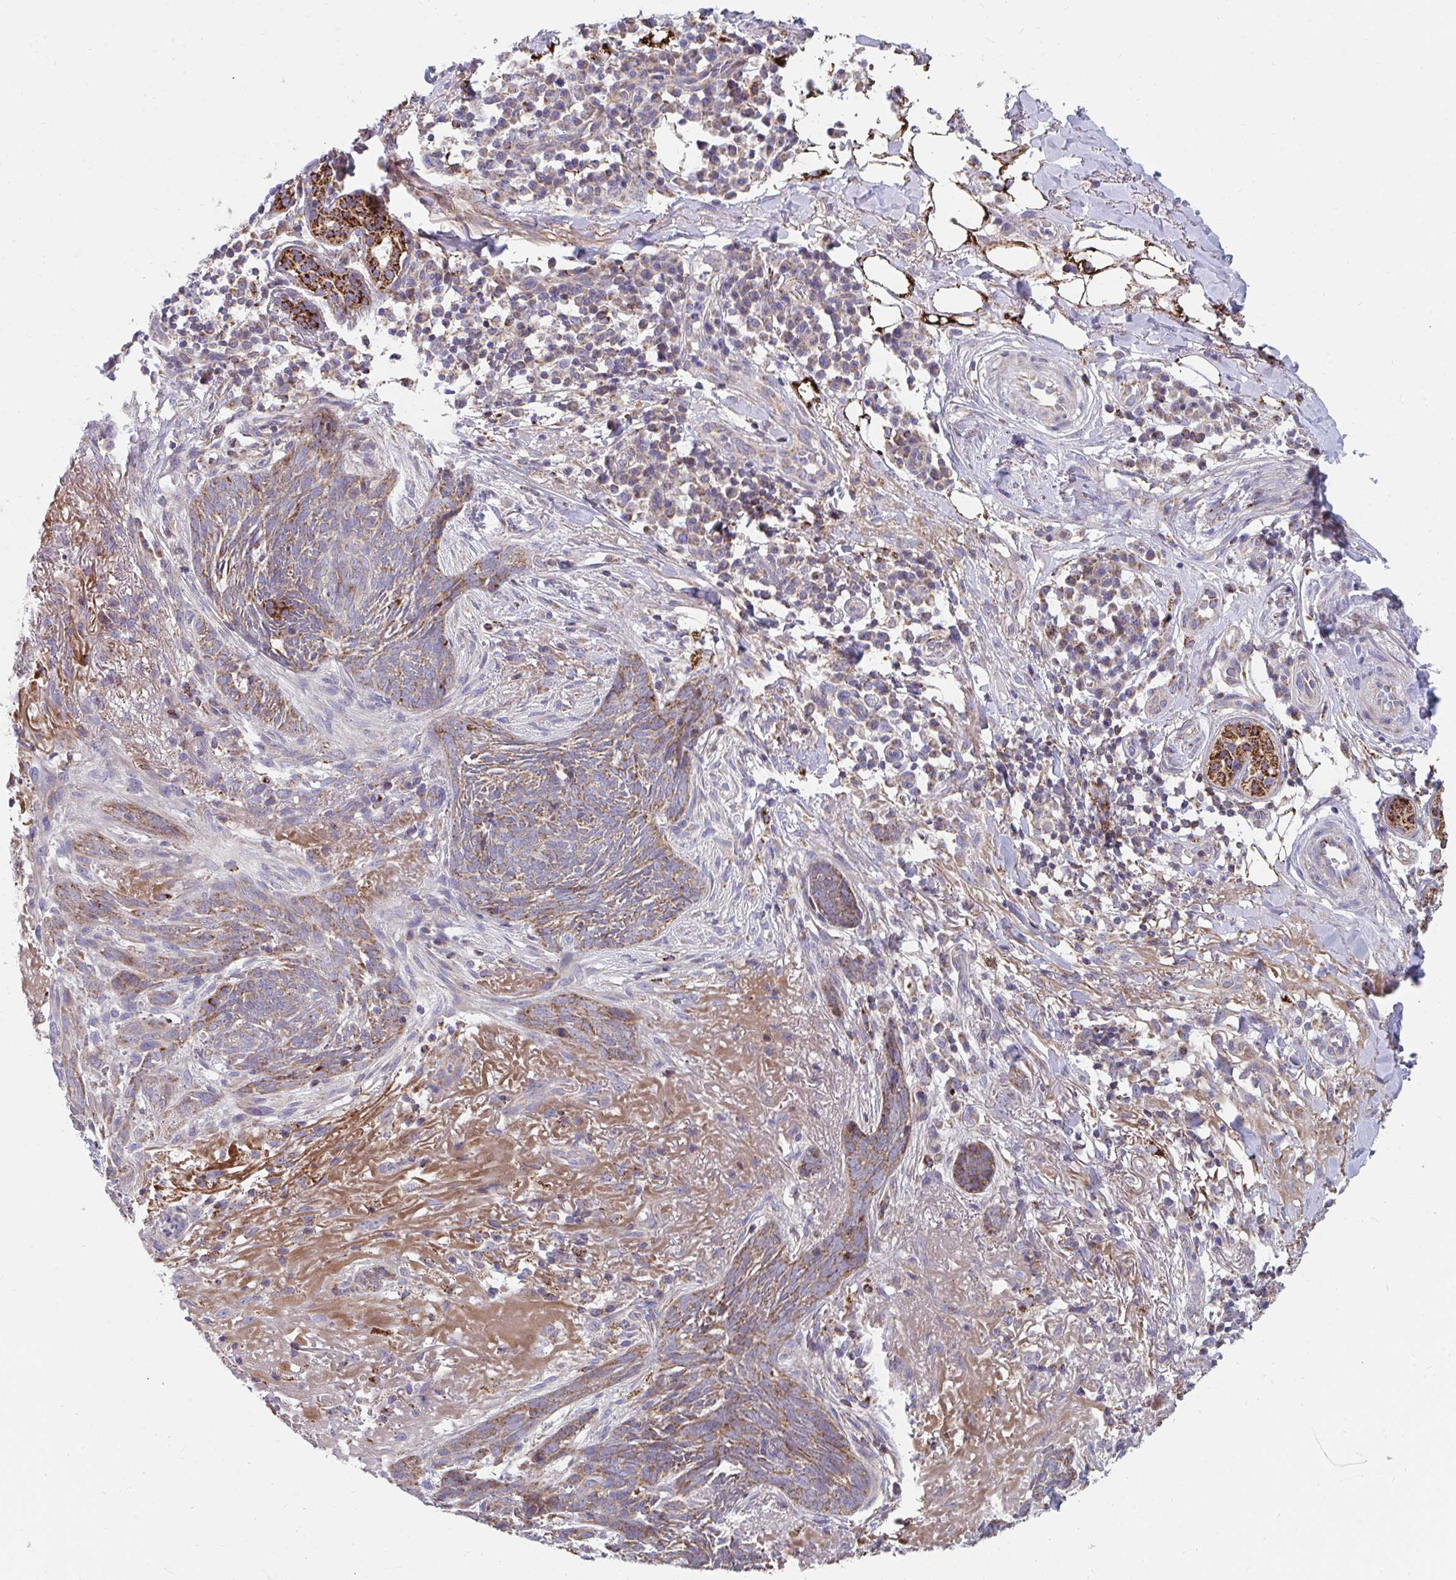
{"staining": {"intensity": "moderate", "quantity": ">75%", "location": "cytoplasmic/membranous"}, "tissue": "skin cancer", "cell_type": "Tumor cells", "image_type": "cancer", "snomed": [{"axis": "morphology", "description": "Basal cell carcinoma"}, {"axis": "topography", "description": "Skin"}], "caption": "The histopathology image reveals staining of skin cancer, revealing moderate cytoplasmic/membranous protein staining (brown color) within tumor cells.", "gene": "PC", "patient": {"sex": "female", "age": 93}}